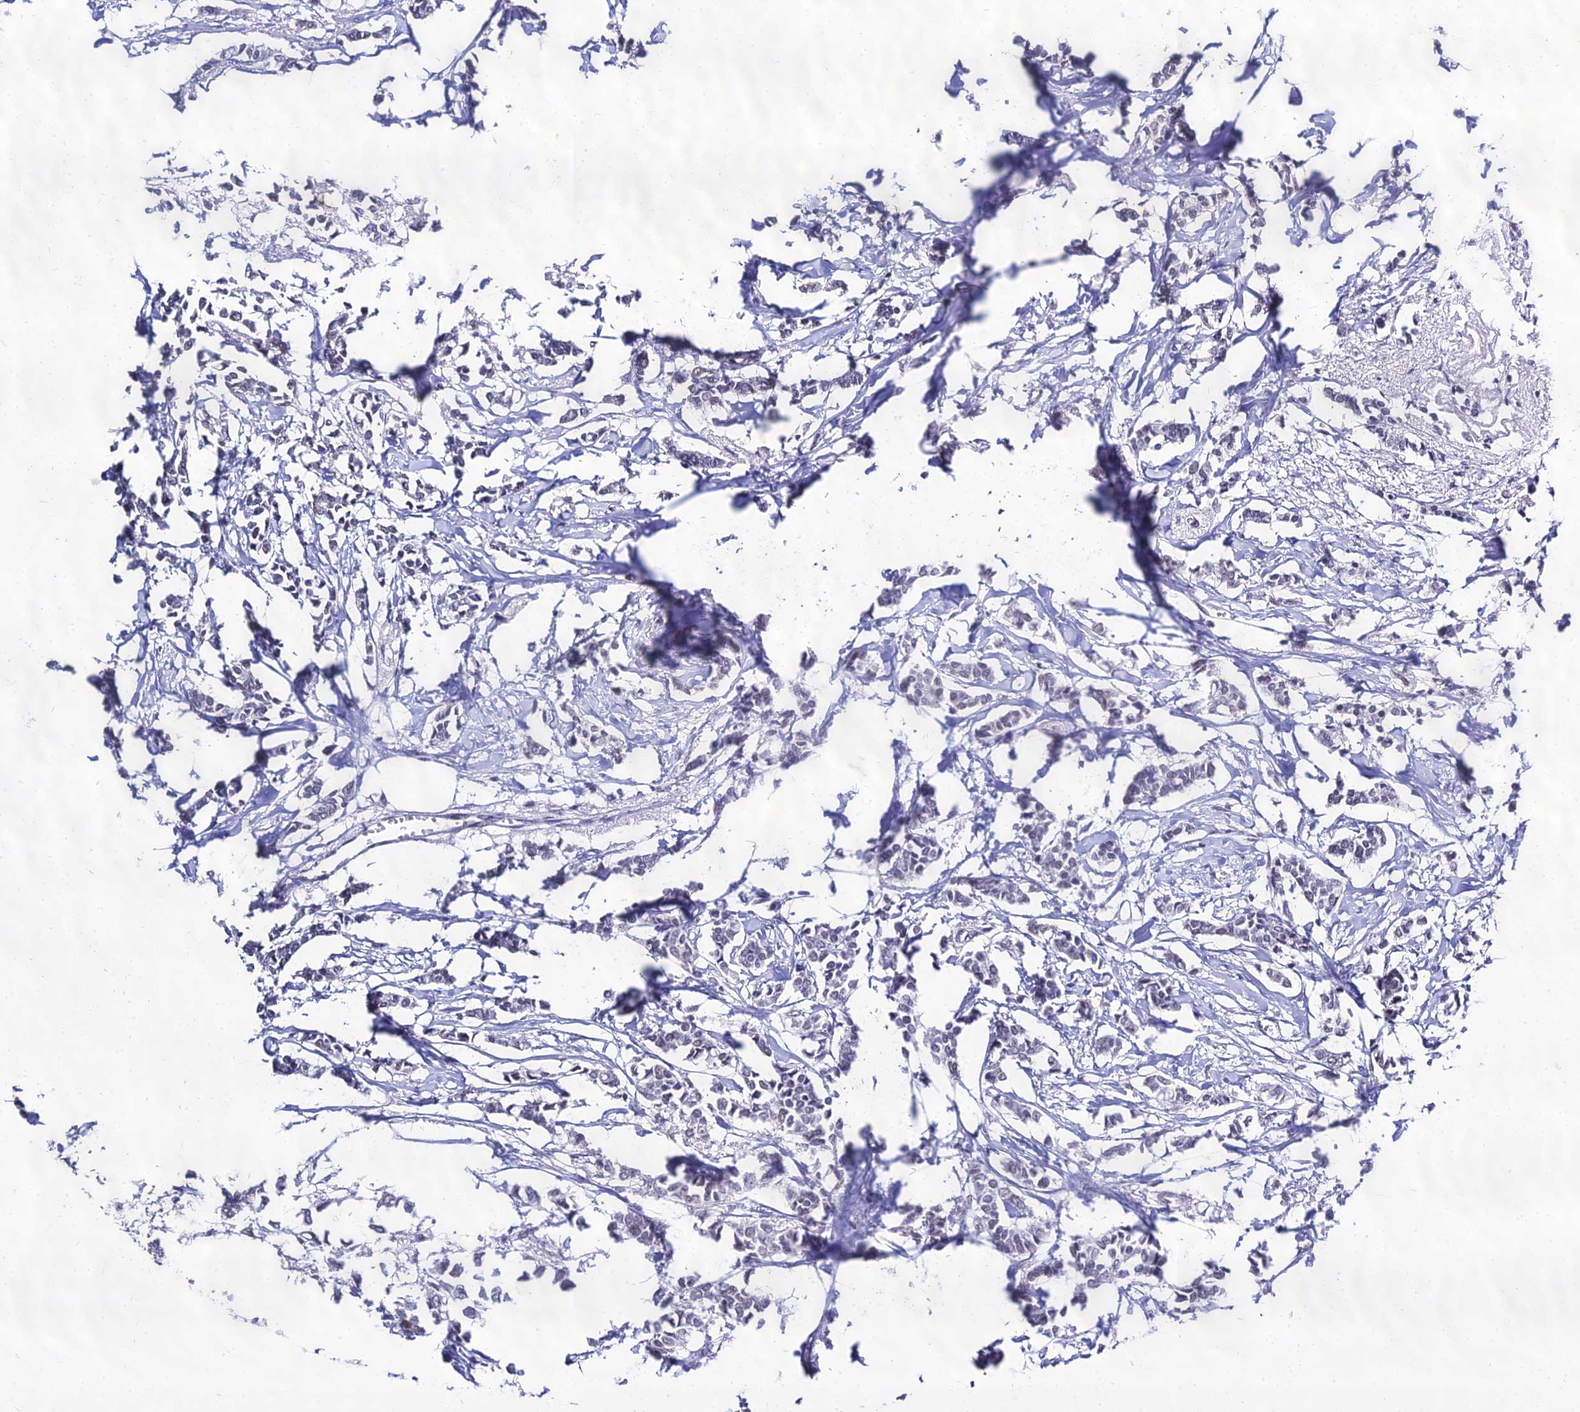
{"staining": {"intensity": "negative", "quantity": "none", "location": "none"}, "tissue": "breast cancer", "cell_type": "Tumor cells", "image_type": "cancer", "snomed": [{"axis": "morphology", "description": "Duct carcinoma"}, {"axis": "topography", "description": "Breast"}], "caption": "This micrograph is of breast cancer stained with immunohistochemistry (IHC) to label a protein in brown with the nuclei are counter-stained blue. There is no positivity in tumor cells. The staining was performed using DAB (3,3'-diaminobenzidine) to visualize the protein expression in brown, while the nuclei were stained in blue with hematoxylin (Magnification: 20x).", "gene": "PPP4R2", "patient": {"sex": "female", "age": 41}}